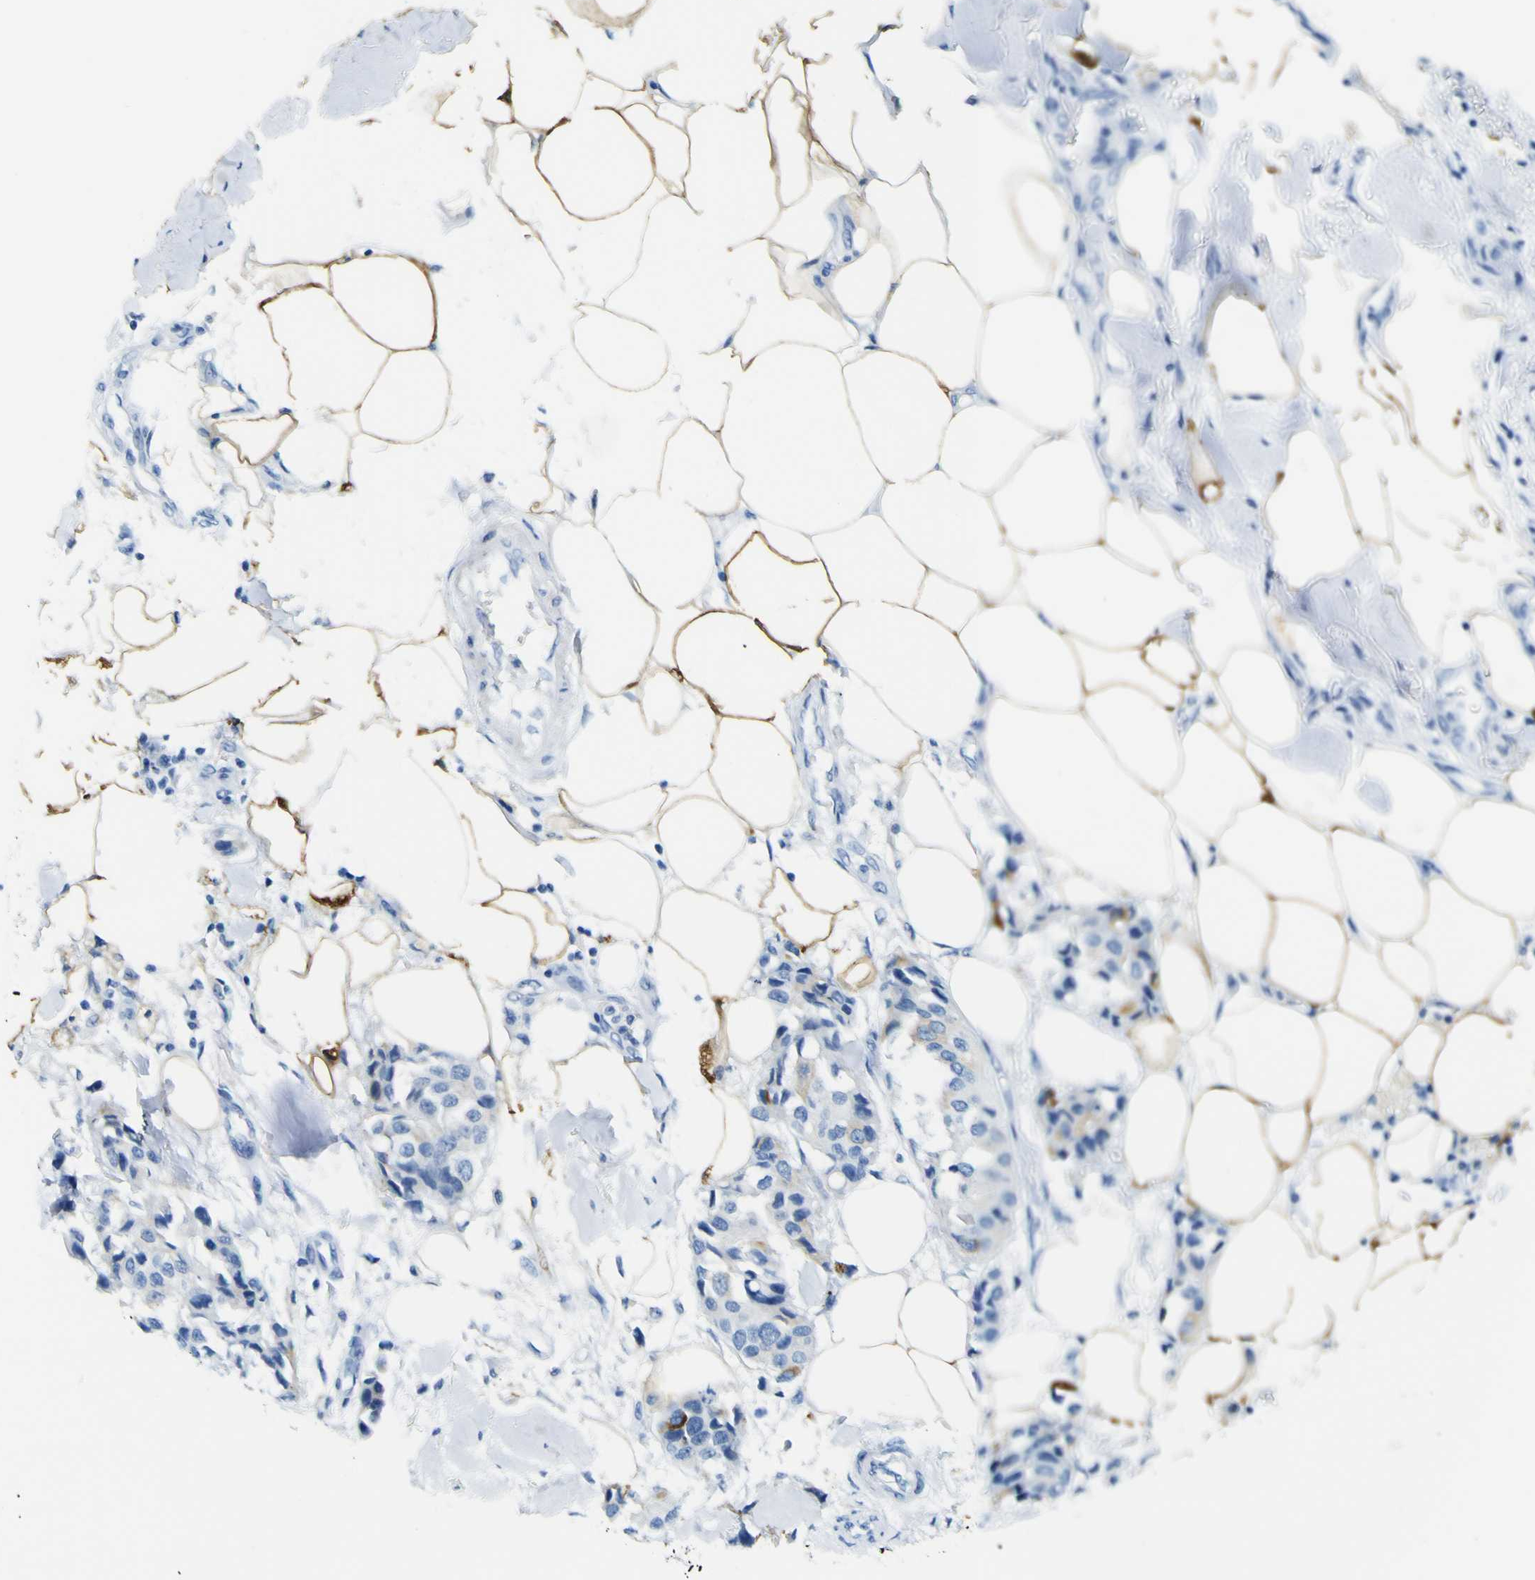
{"staining": {"intensity": "weak", "quantity": "<25%", "location": "cytoplasmic/membranous"}, "tissue": "breast cancer", "cell_type": "Tumor cells", "image_type": "cancer", "snomed": [{"axis": "morphology", "description": "Duct carcinoma"}, {"axis": "topography", "description": "Breast"}], "caption": "Immunohistochemistry (IHC) histopathology image of neoplastic tissue: breast cancer (invasive ductal carcinoma) stained with DAB shows no significant protein expression in tumor cells.", "gene": "ACSL1", "patient": {"sex": "female", "age": 80}}